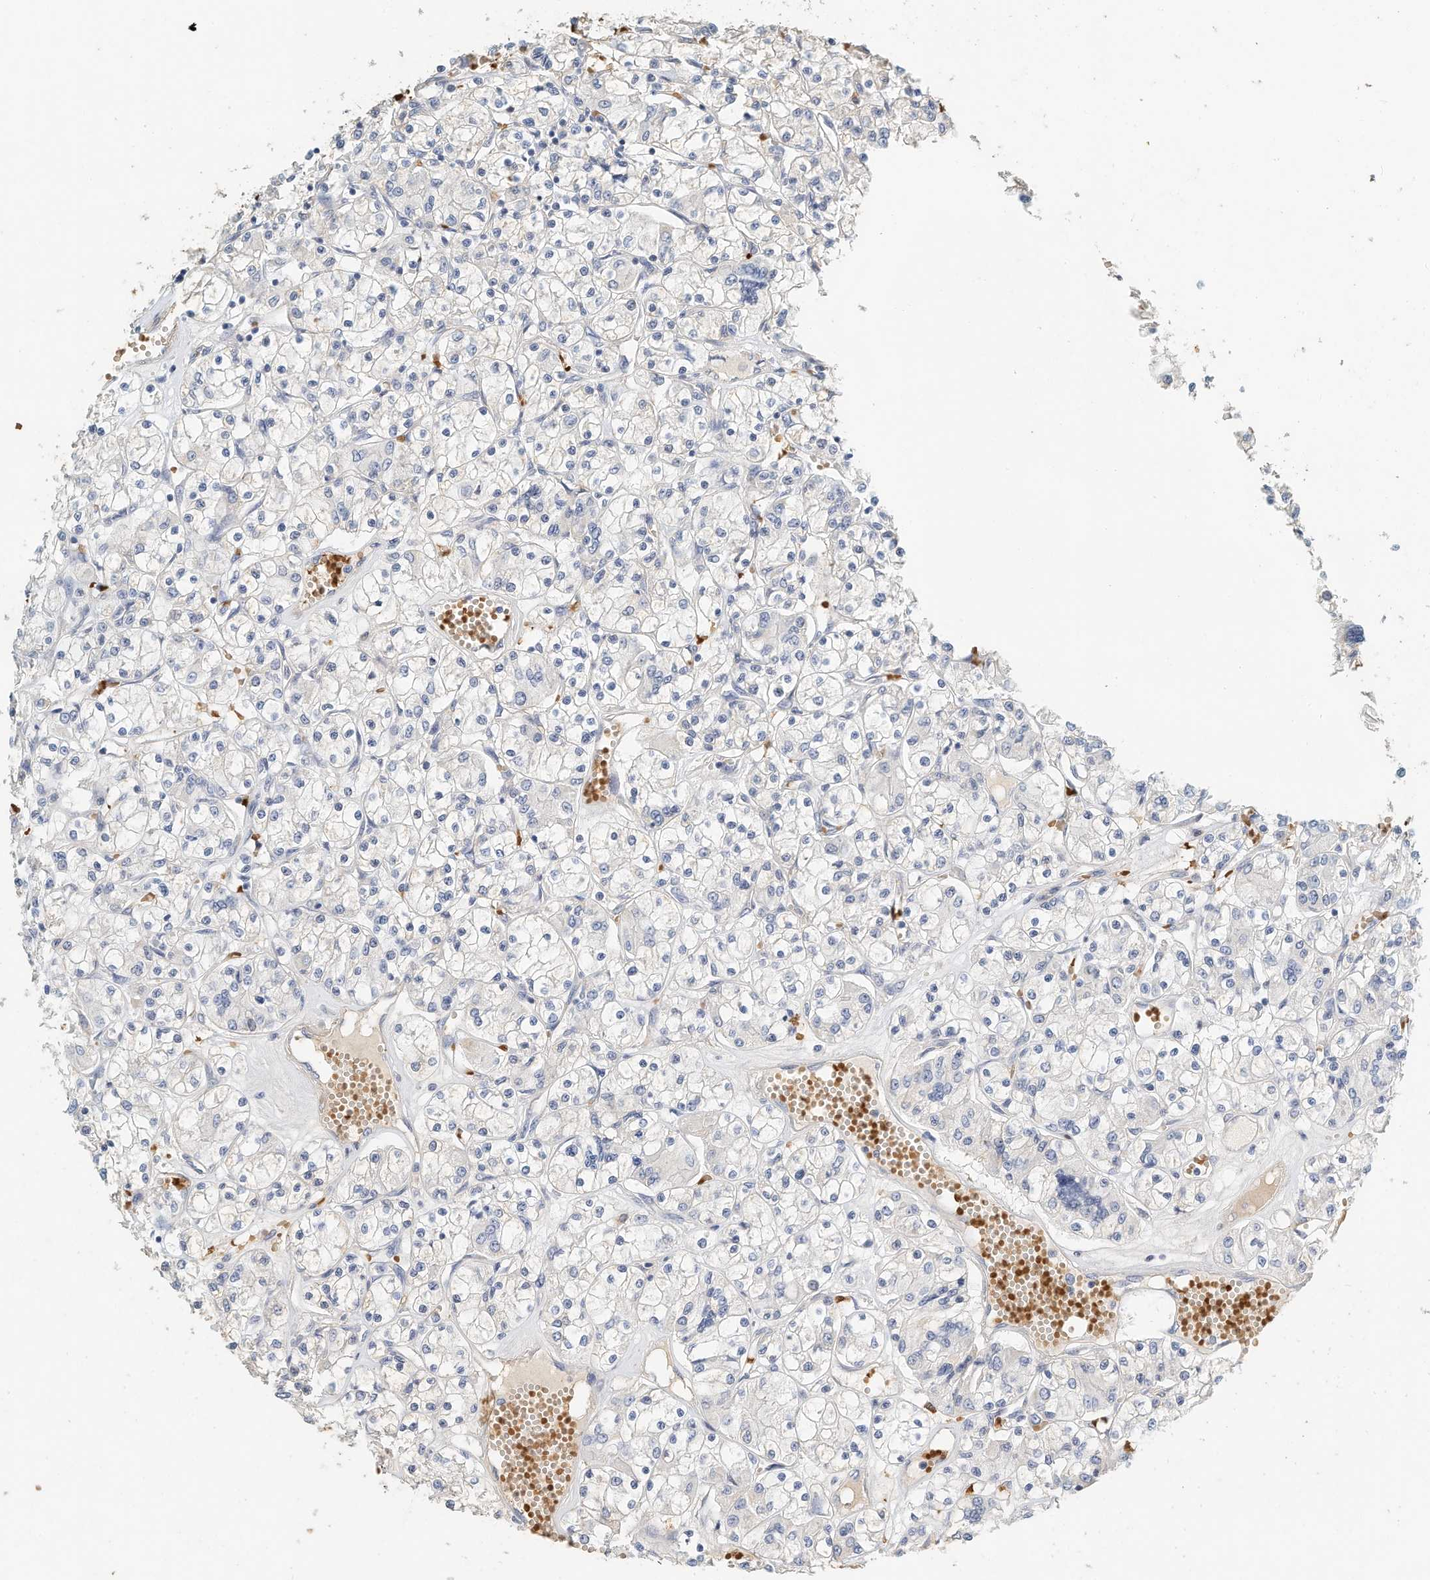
{"staining": {"intensity": "negative", "quantity": "none", "location": "none"}, "tissue": "renal cancer", "cell_type": "Tumor cells", "image_type": "cancer", "snomed": [{"axis": "morphology", "description": "Adenocarcinoma, NOS"}, {"axis": "topography", "description": "Kidney"}], "caption": "The micrograph demonstrates no significant expression in tumor cells of renal adenocarcinoma.", "gene": "RCAN3", "patient": {"sex": "female", "age": 59}}